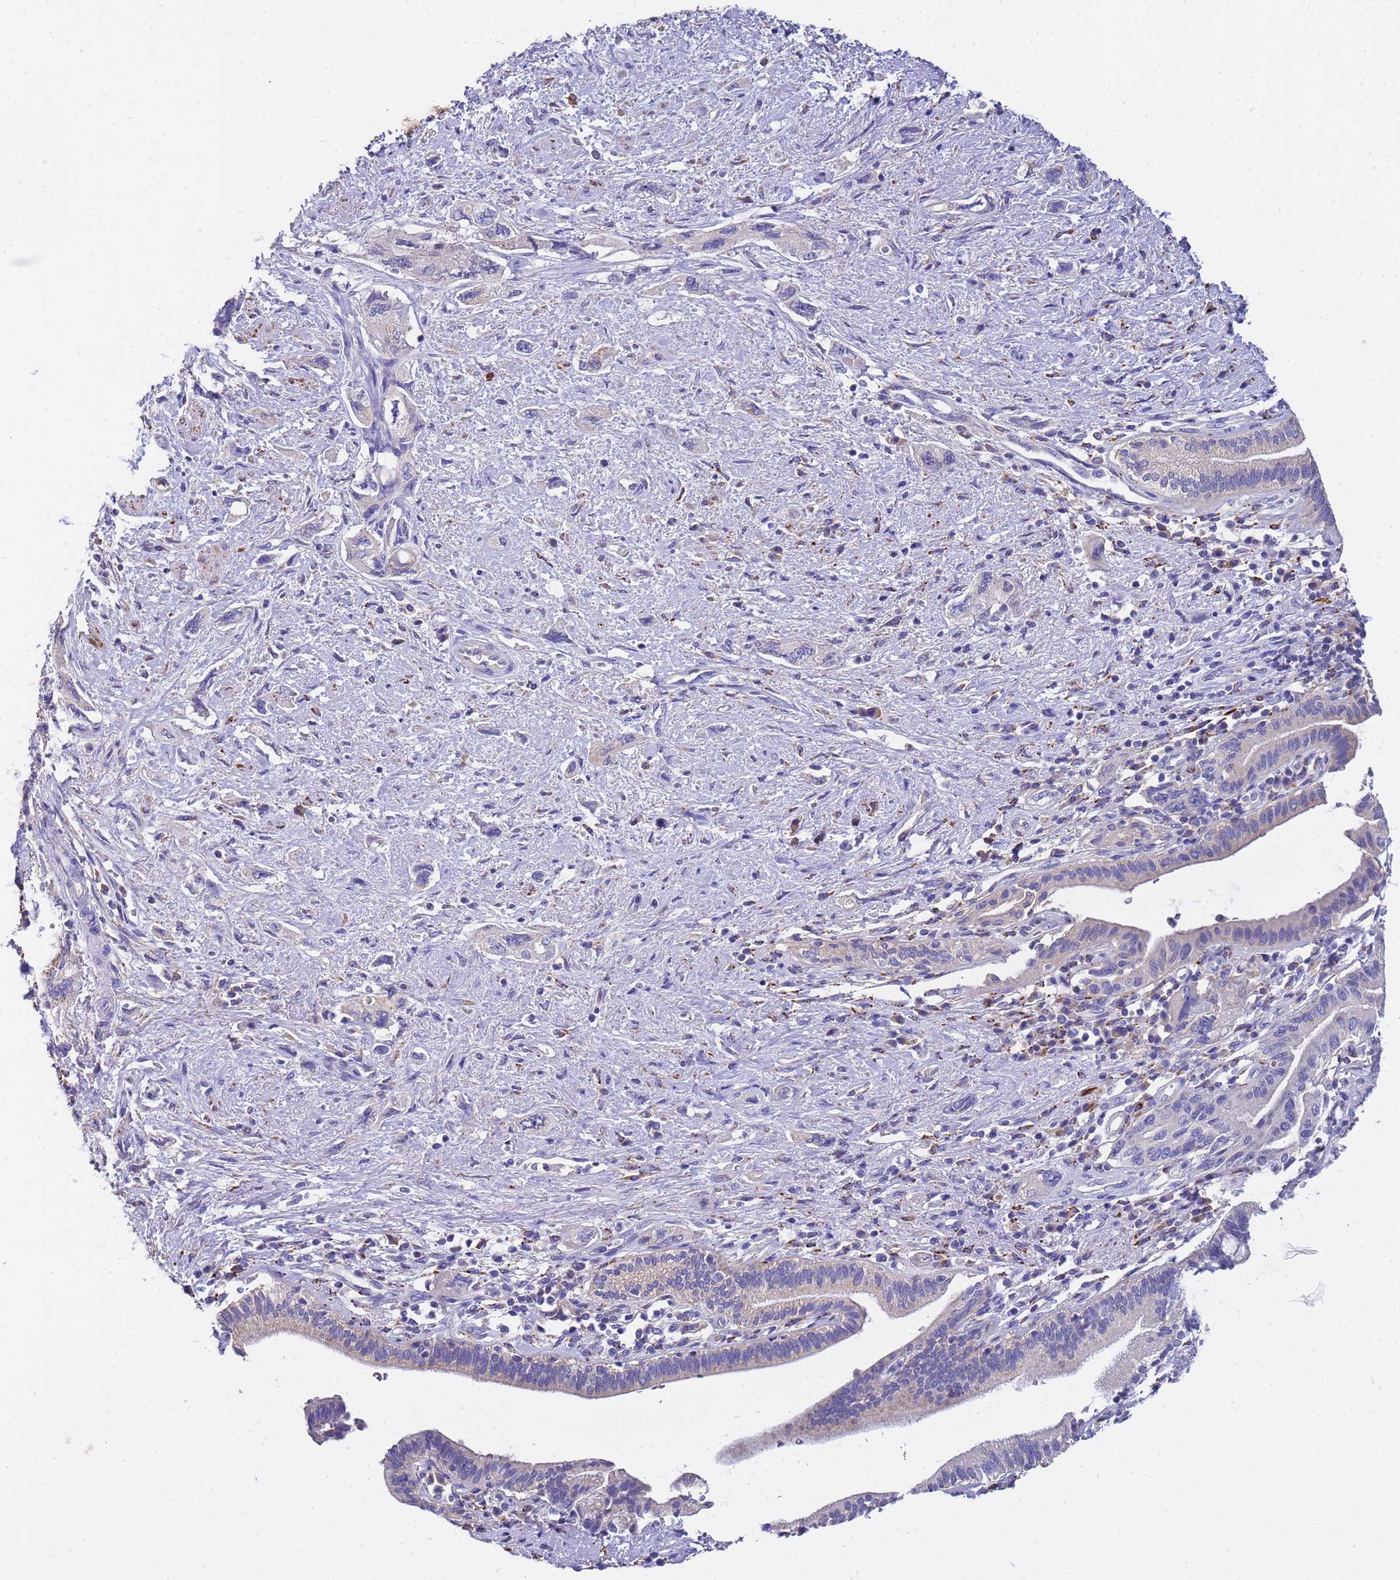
{"staining": {"intensity": "negative", "quantity": "none", "location": "none"}, "tissue": "pancreatic cancer", "cell_type": "Tumor cells", "image_type": "cancer", "snomed": [{"axis": "morphology", "description": "Adenocarcinoma, NOS"}, {"axis": "topography", "description": "Pancreas"}], "caption": "An IHC photomicrograph of pancreatic adenocarcinoma is shown. There is no staining in tumor cells of pancreatic adenocarcinoma.", "gene": "SLC24A3", "patient": {"sex": "female", "age": 73}}